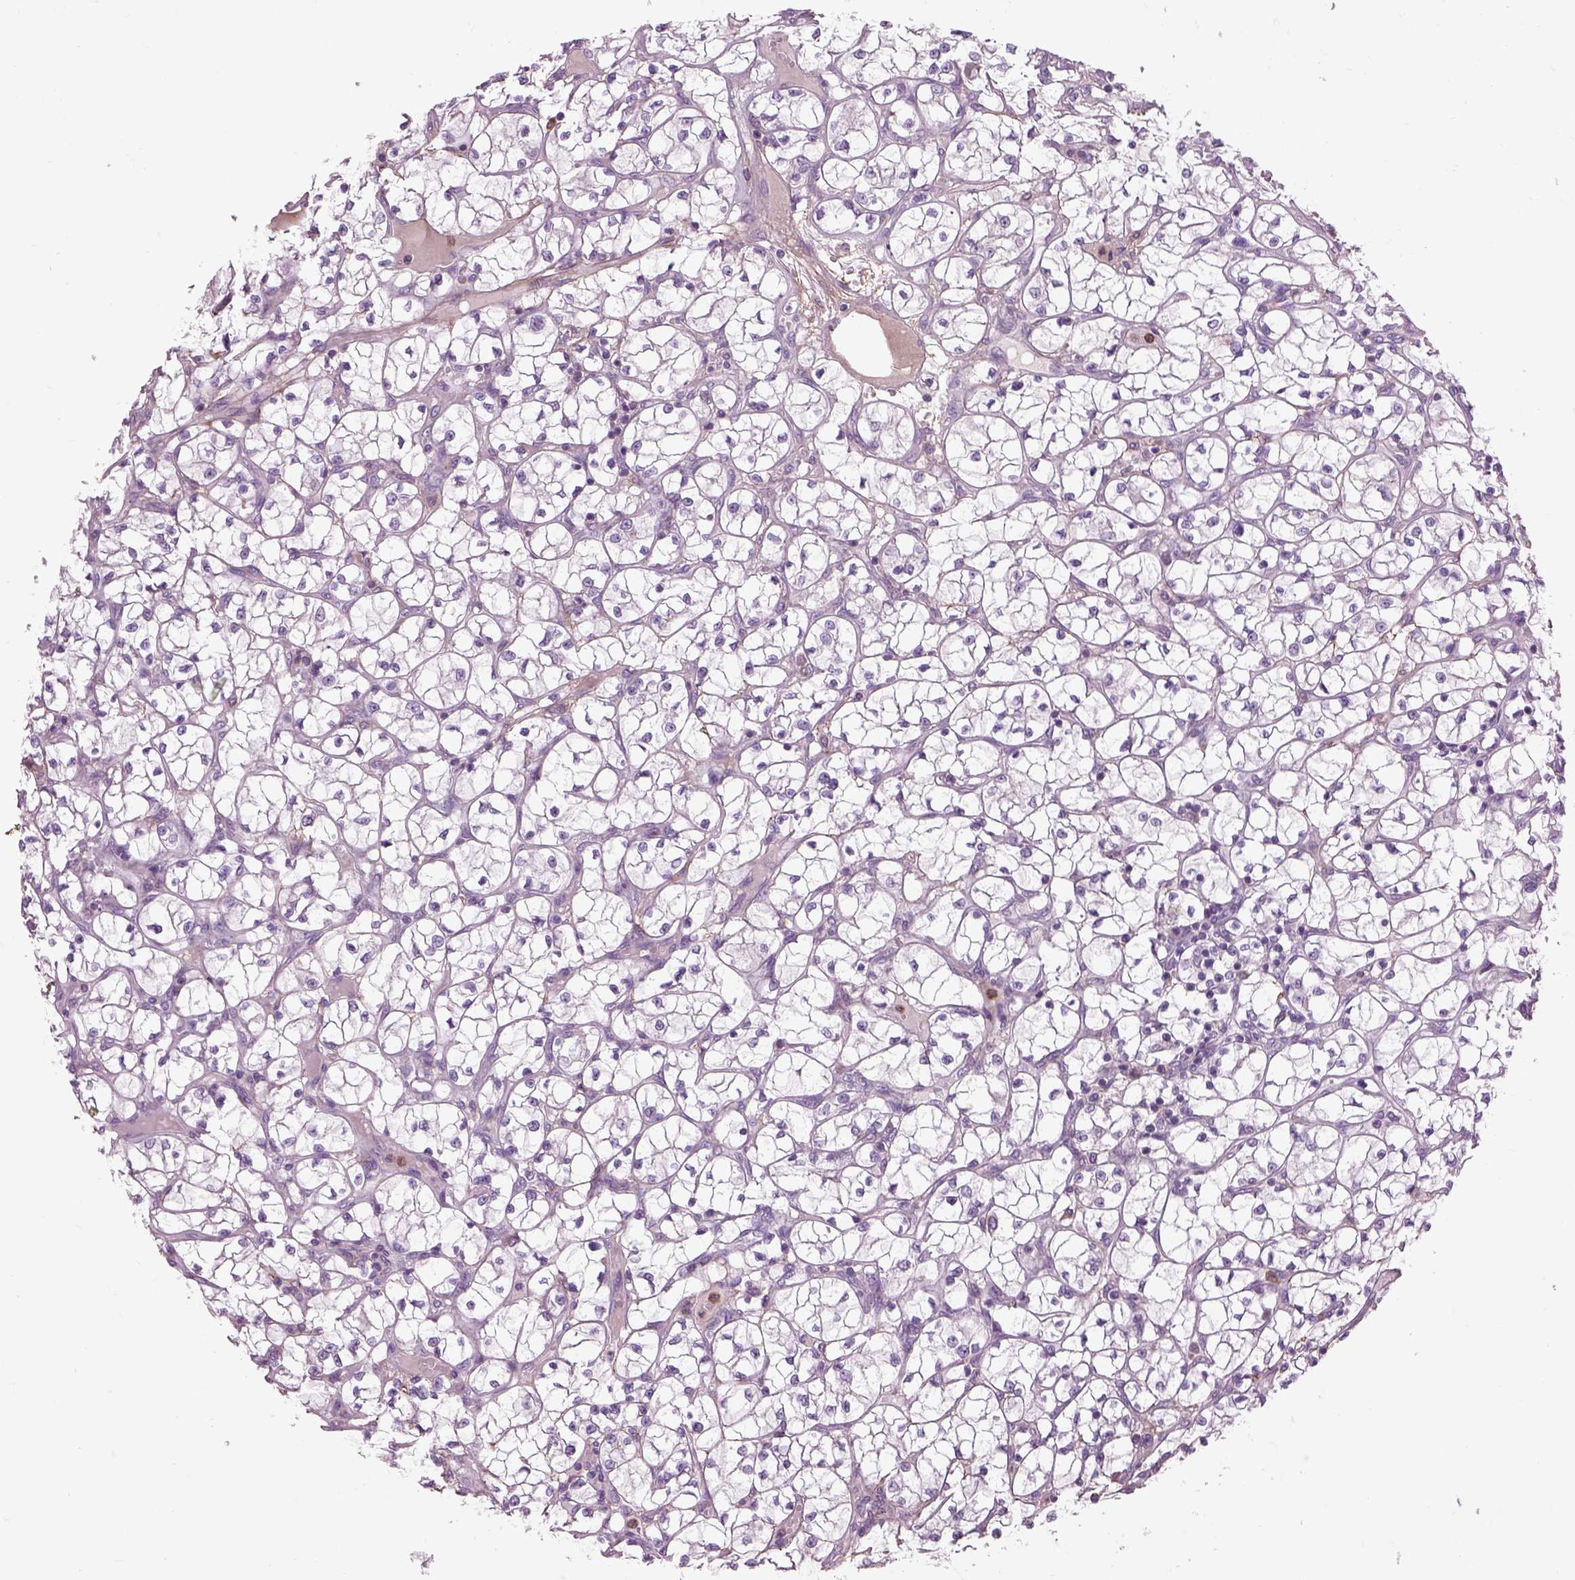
{"staining": {"intensity": "negative", "quantity": "none", "location": "none"}, "tissue": "renal cancer", "cell_type": "Tumor cells", "image_type": "cancer", "snomed": [{"axis": "morphology", "description": "Adenocarcinoma, NOS"}, {"axis": "topography", "description": "Kidney"}], "caption": "High magnification brightfield microscopy of renal adenocarcinoma stained with DAB (brown) and counterstained with hematoxylin (blue): tumor cells show no significant staining. (Brightfield microscopy of DAB immunohistochemistry (IHC) at high magnification).", "gene": "EMILIN2", "patient": {"sex": "female", "age": 64}}